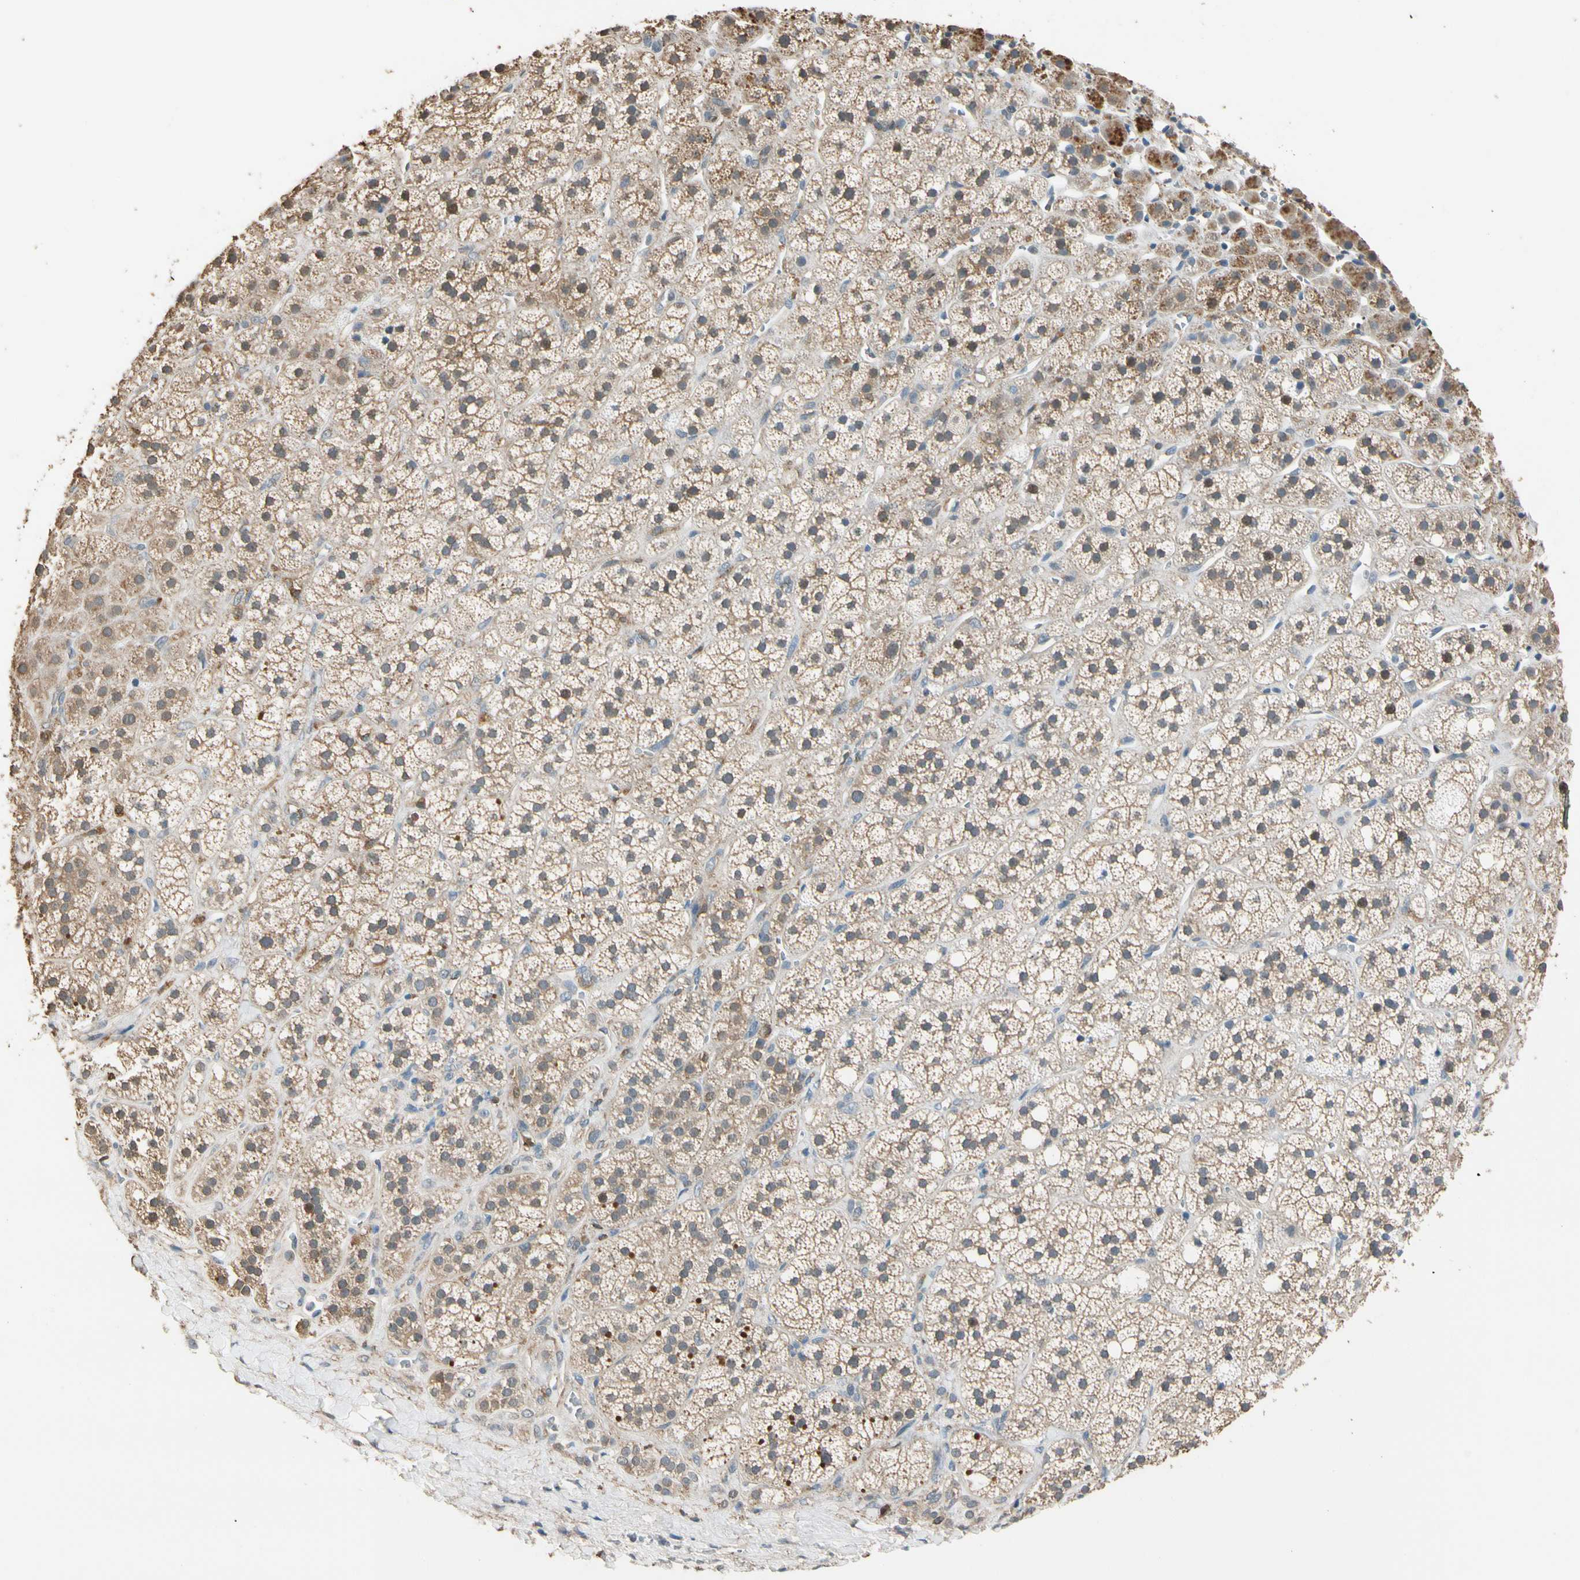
{"staining": {"intensity": "moderate", "quantity": ">75%", "location": "cytoplasmic/membranous"}, "tissue": "adrenal gland", "cell_type": "Glandular cells", "image_type": "normal", "snomed": [{"axis": "morphology", "description": "Normal tissue, NOS"}, {"axis": "topography", "description": "Adrenal gland"}], "caption": "Immunohistochemistry micrograph of normal adrenal gland: adrenal gland stained using immunohistochemistry reveals medium levels of moderate protein expression localized specifically in the cytoplasmic/membranous of glandular cells, appearing as a cytoplasmic/membranous brown color.", "gene": "CDH6", "patient": {"sex": "male", "age": 56}}